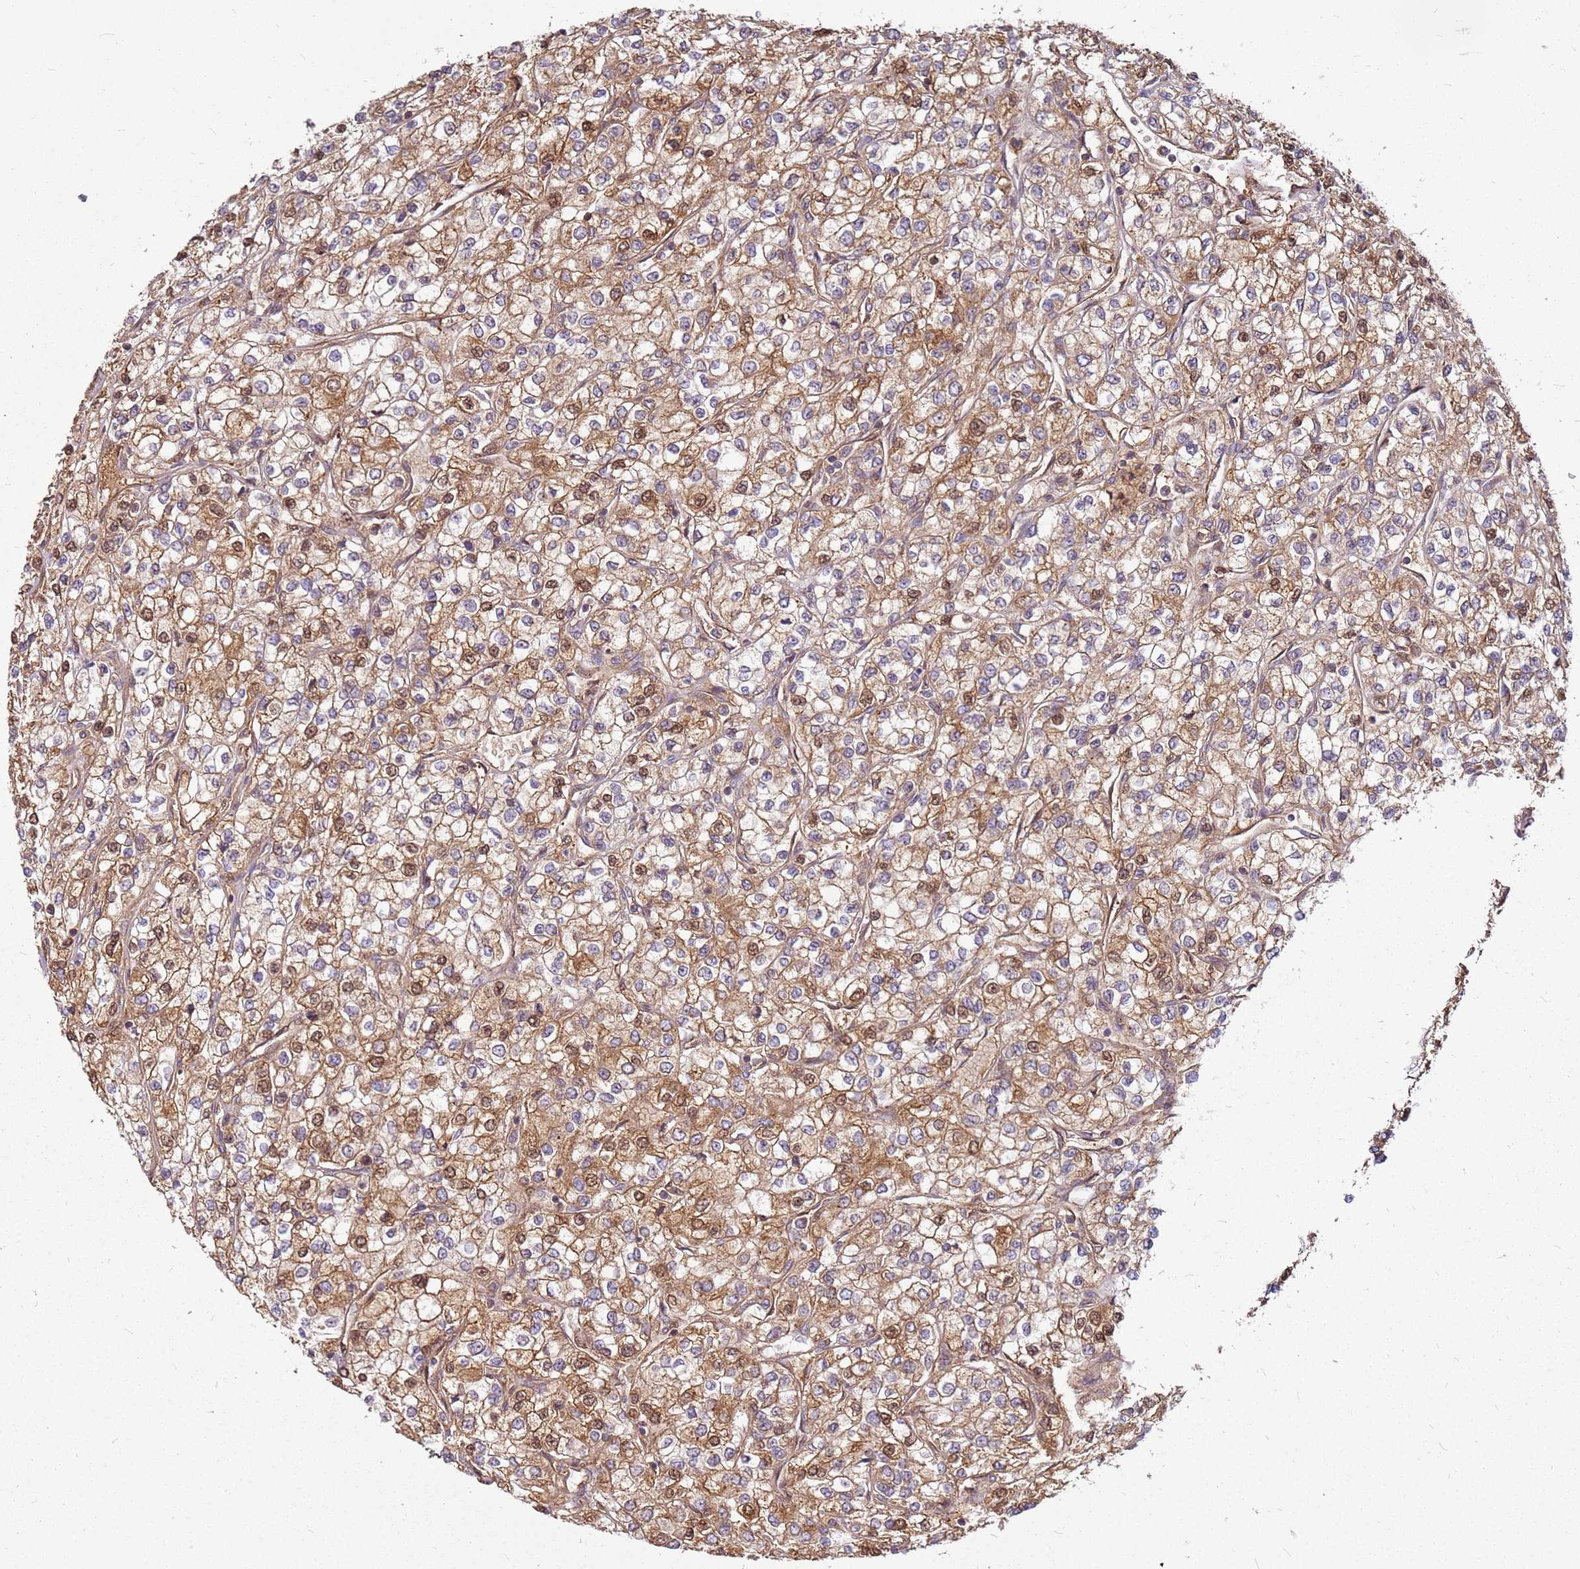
{"staining": {"intensity": "moderate", "quantity": ">75%", "location": "cytoplasmic/membranous,nuclear"}, "tissue": "renal cancer", "cell_type": "Tumor cells", "image_type": "cancer", "snomed": [{"axis": "morphology", "description": "Adenocarcinoma, NOS"}, {"axis": "topography", "description": "Kidney"}], "caption": "Human adenocarcinoma (renal) stained for a protein (brown) displays moderate cytoplasmic/membranous and nuclear positive staining in about >75% of tumor cells.", "gene": "CCDC159", "patient": {"sex": "male", "age": 80}}